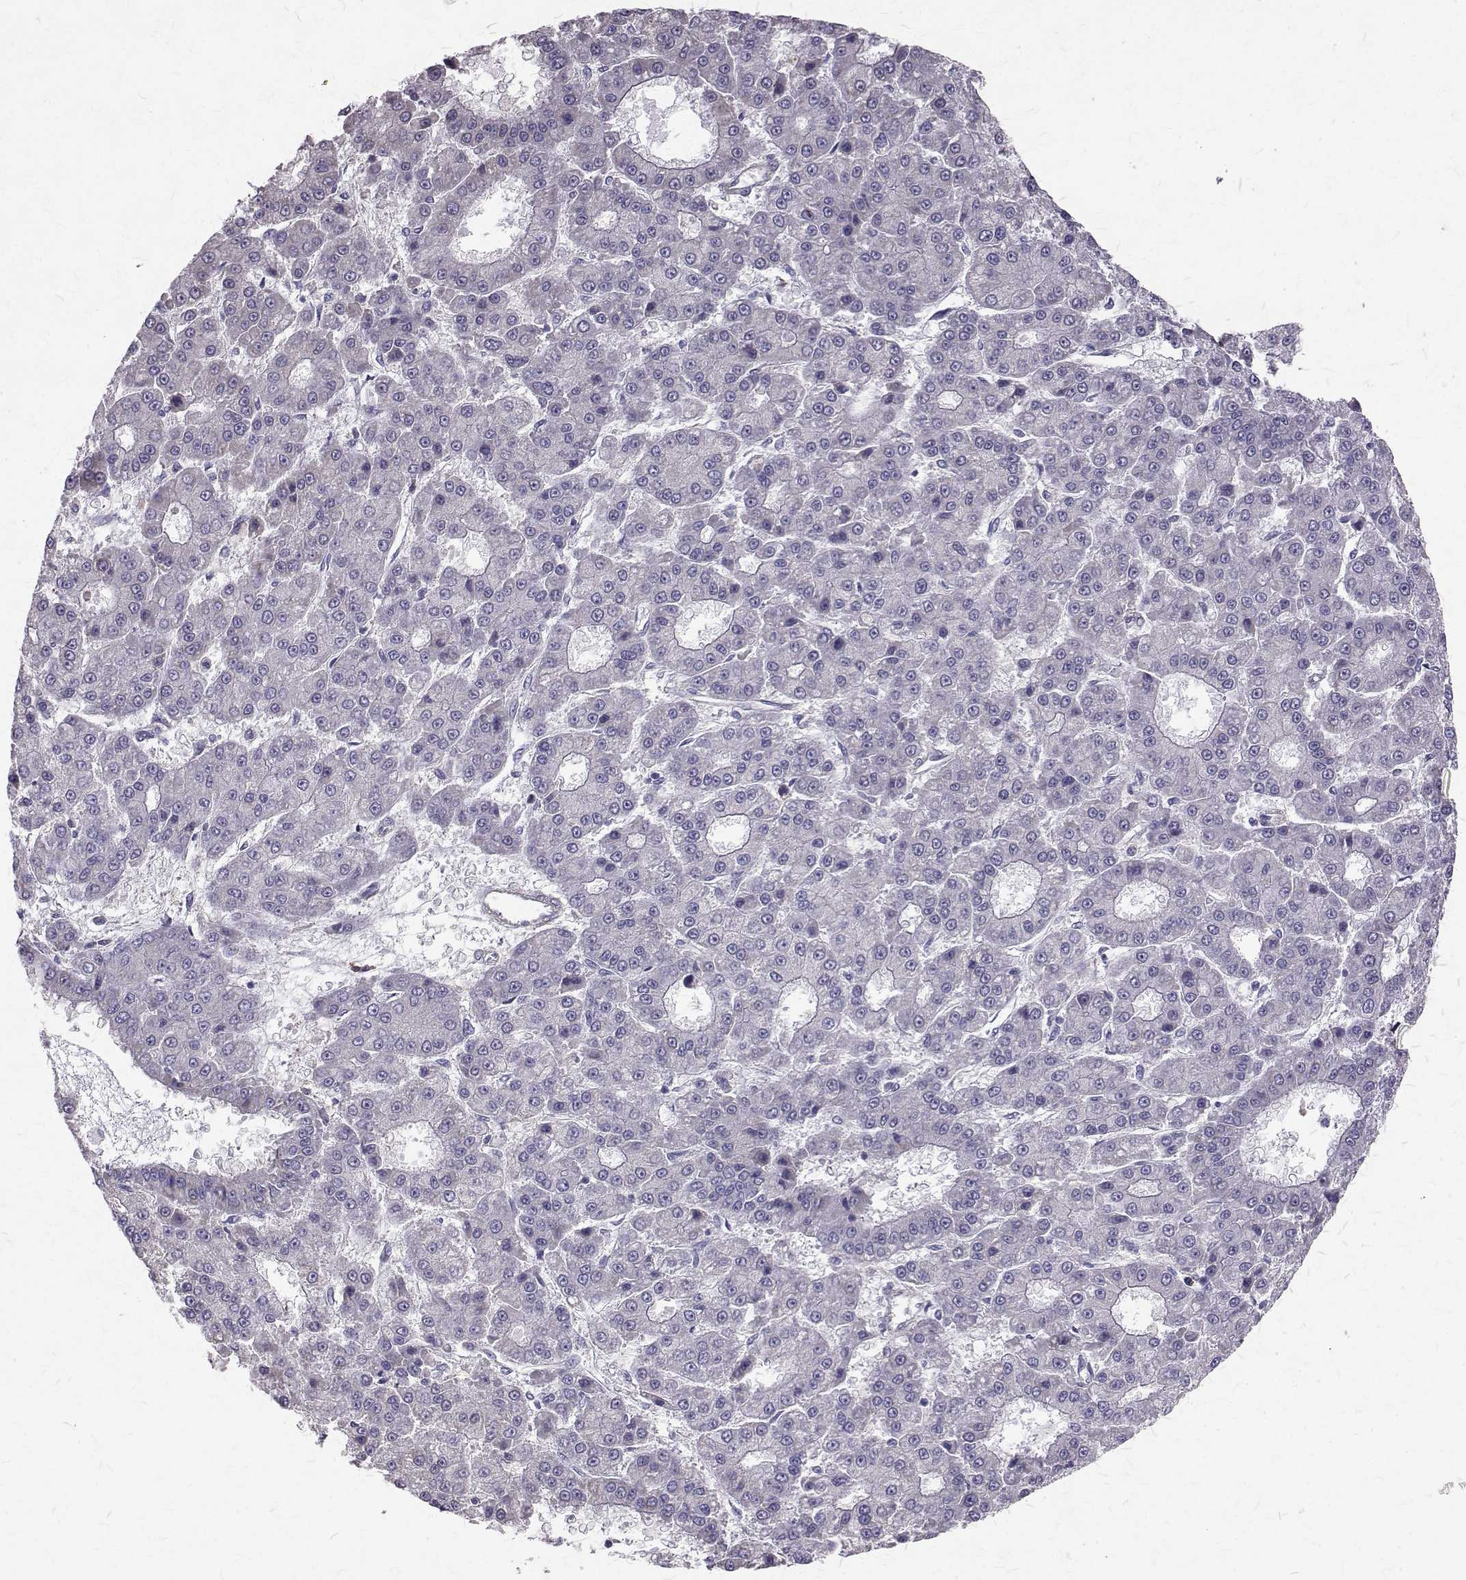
{"staining": {"intensity": "negative", "quantity": "none", "location": "none"}, "tissue": "liver cancer", "cell_type": "Tumor cells", "image_type": "cancer", "snomed": [{"axis": "morphology", "description": "Carcinoma, Hepatocellular, NOS"}, {"axis": "topography", "description": "Liver"}], "caption": "Immunohistochemical staining of human hepatocellular carcinoma (liver) displays no significant expression in tumor cells.", "gene": "CCDC89", "patient": {"sex": "male", "age": 70}}